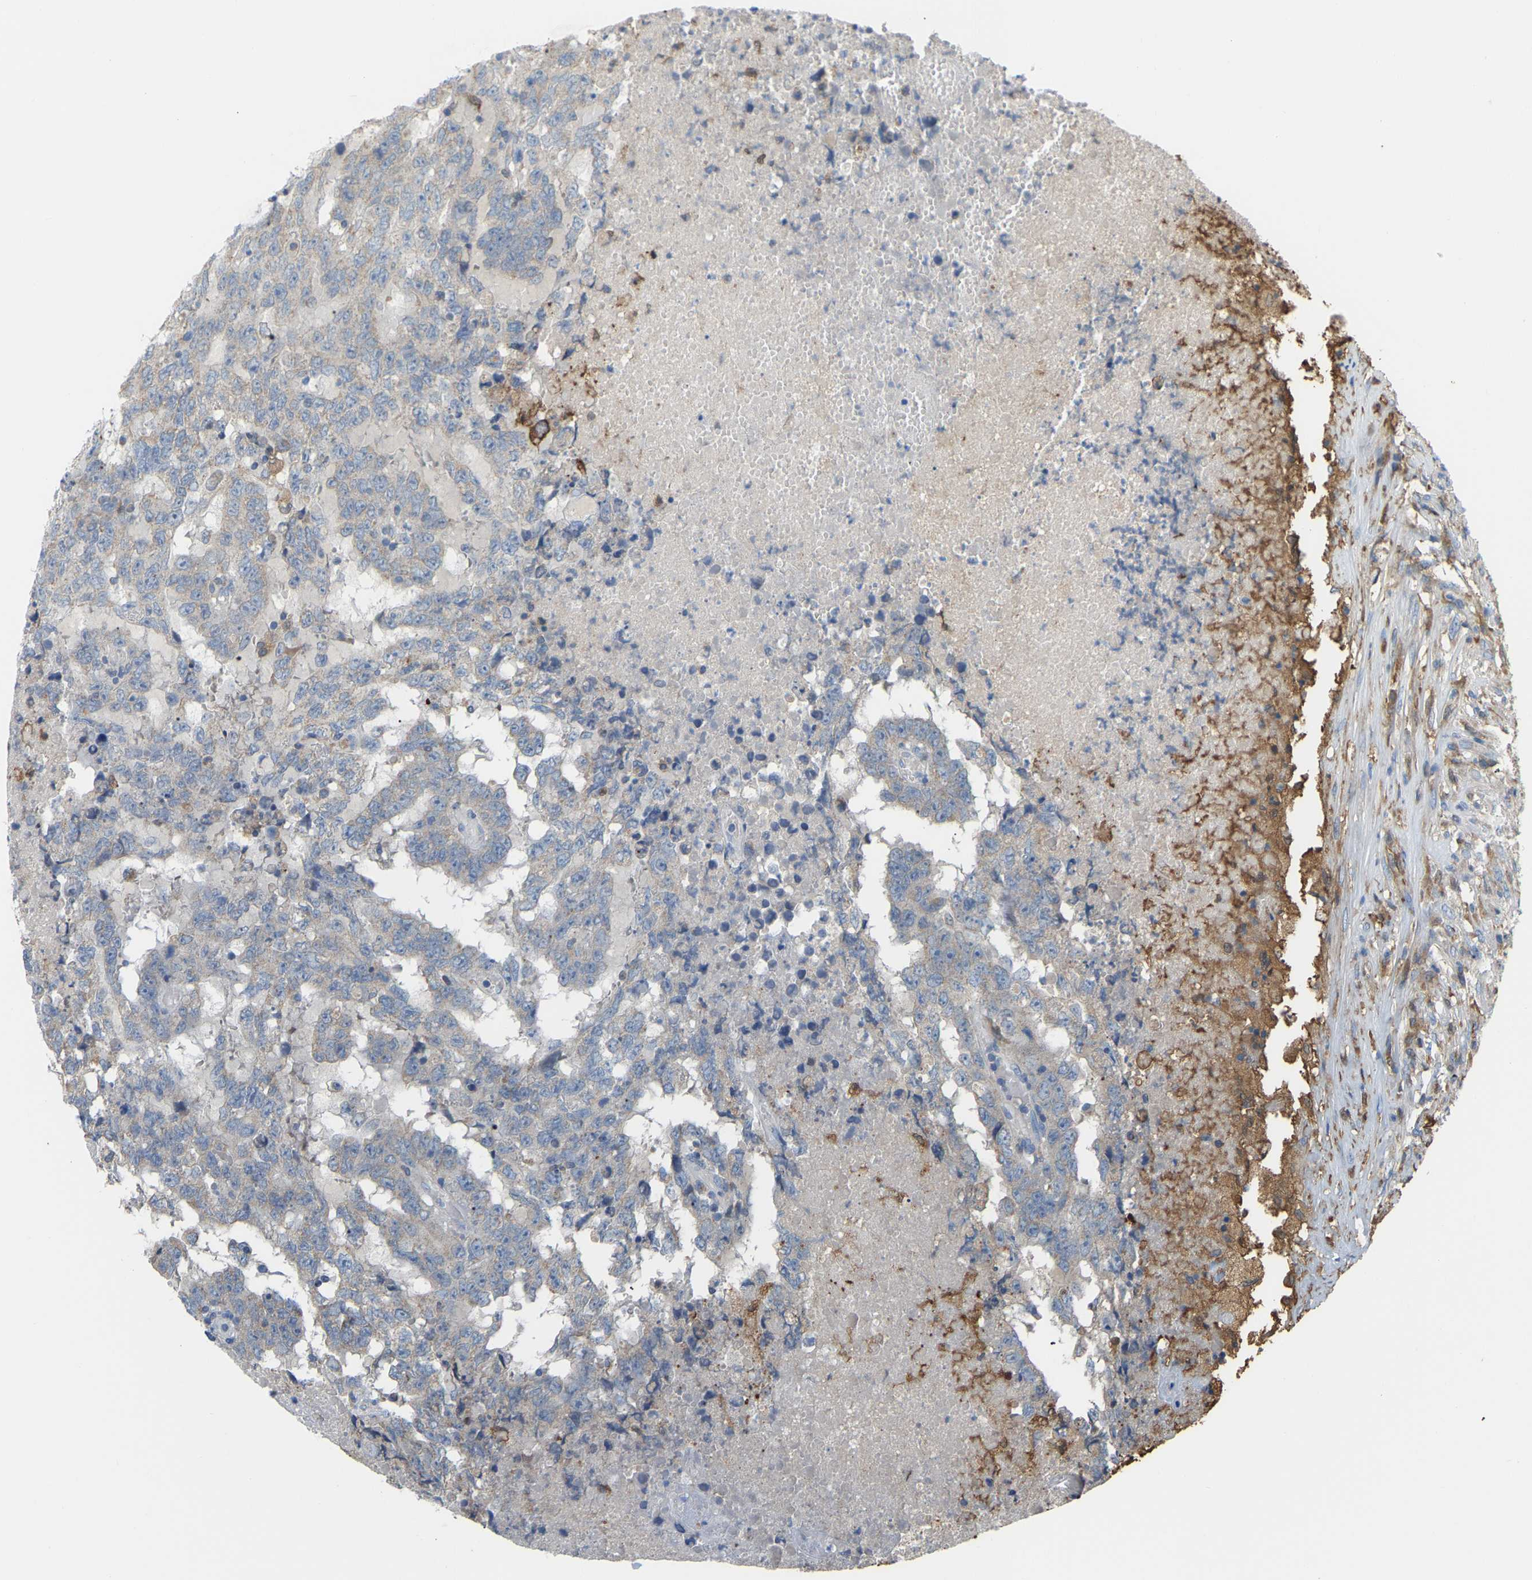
{"staining": {"intensity": "negative", "quantity": "none", "location": "none"}, "tissue": "testis cancer", "cell_type": "Tumor cells", "image_type": "cancer", "snomed": [{"axis": "morphology", "description": "Necrosis, NOS"}, {"axis": "morphology", "description": "Carcinoma, Embryonal, NOS"}, {"axis": "topography", "description": "Testis"}], "caption": "DAB (3,3'-diaminobenzidine) immunohistochemical staining of testis embryonal carcinoma demonstrates no significant staining in tumor cells. (Stains: DAB immunohistochemistry with hematoxylin counter stain, Microscopy: brightfield microscopy at high magnification).", "gene": "CROT", "patient": {"sex": "male", "age": 19}}